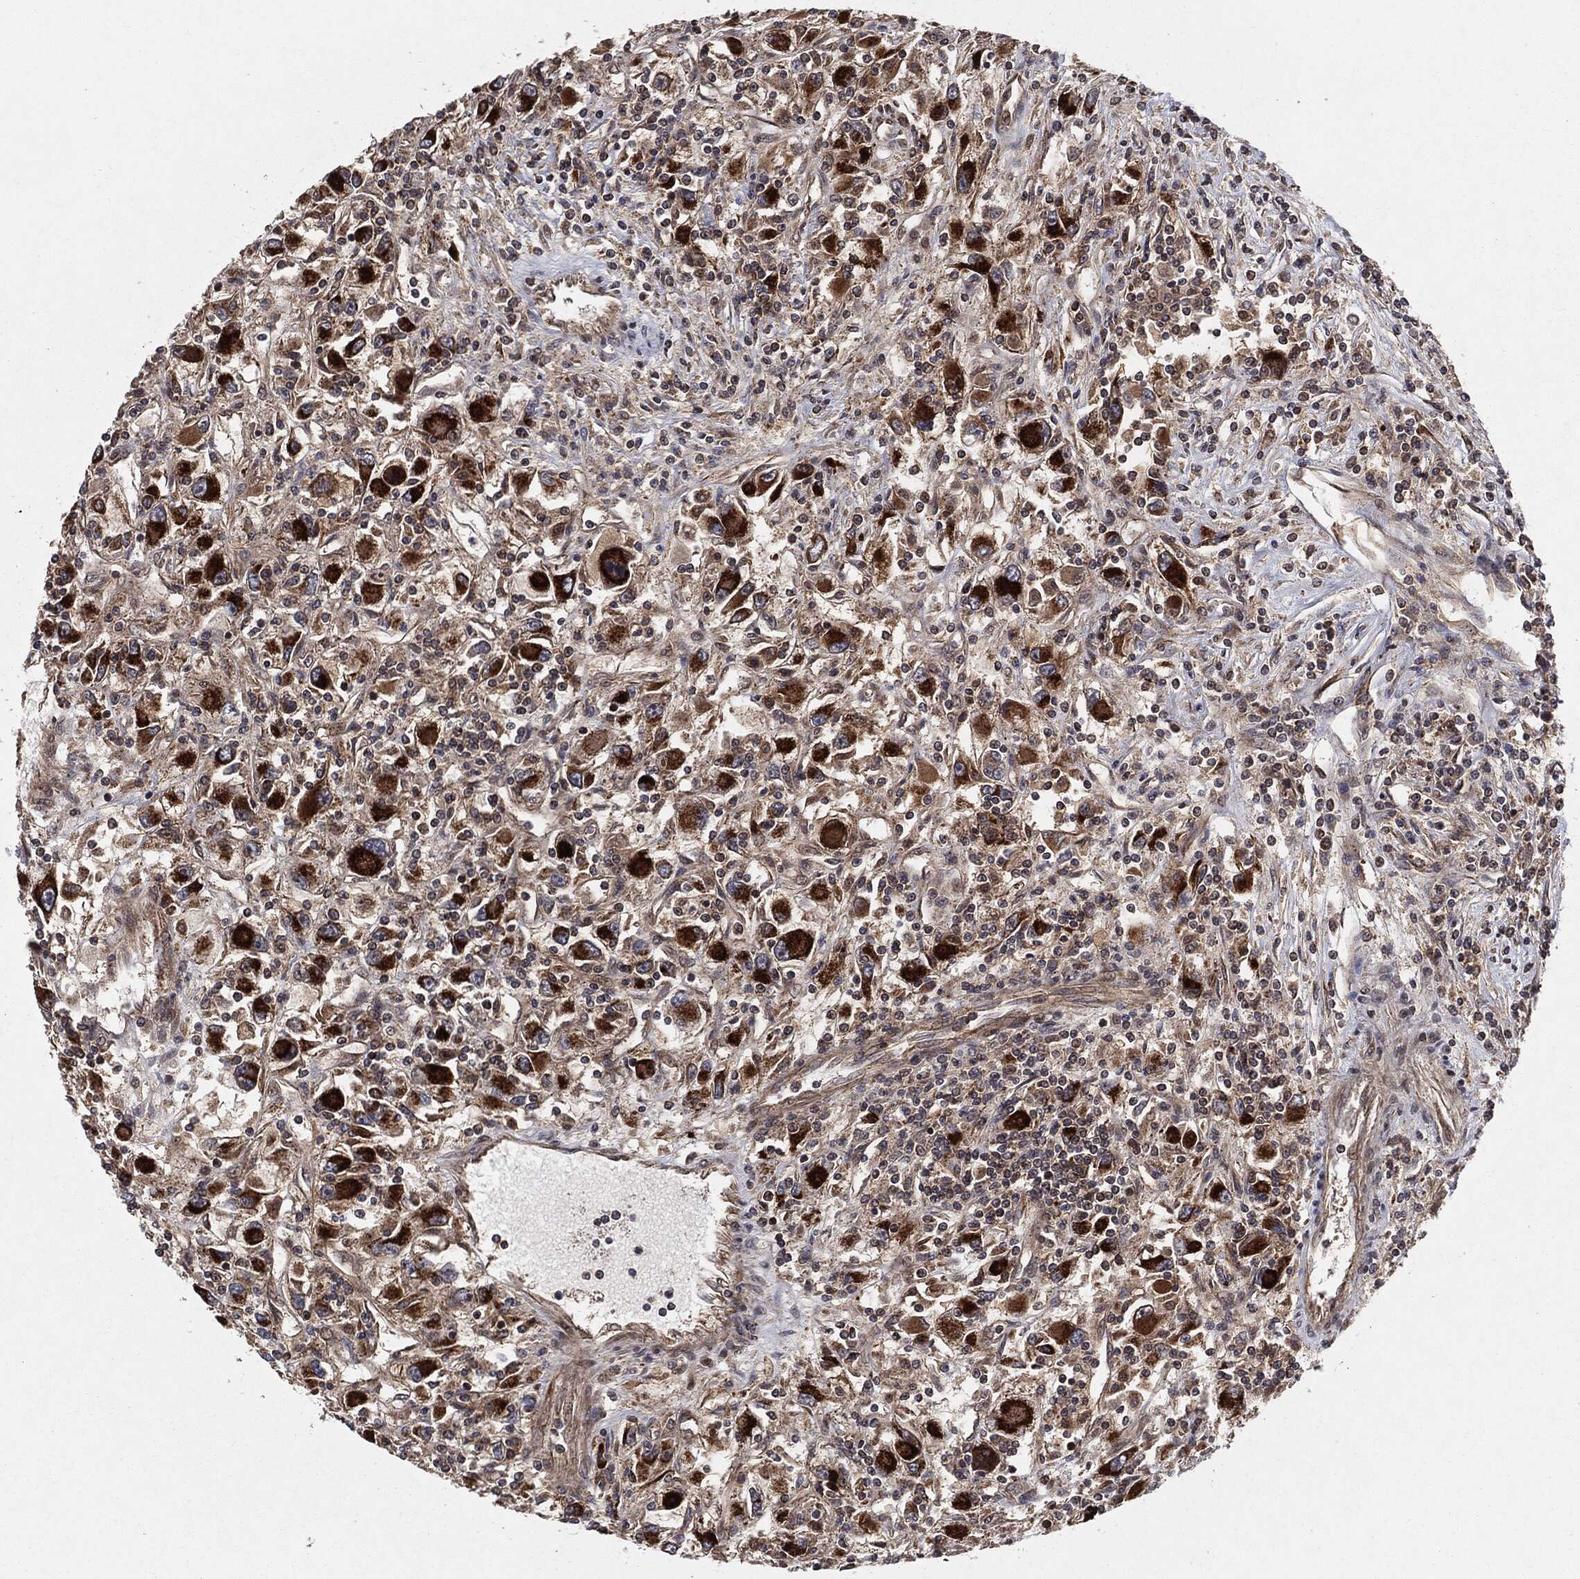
{"staining": {"intensity": "moderate", "quantity": ">75%", "location": "cytoplasmic/membranous"}, "tissue": "renal cancer", "cell_type": "Tumor cells", "image_type": "cancer", "snomed": [{"axis": "morphology", "description": "Adenocarcinoma, NOS"}, {"axis": "topography", "description": "Kidney"}], "caption": "This histopathology image exhibits IHC staining of human renal cancer, with medium moderate cytoplasmic/membranous expression in approximately >75% of tumor cells.", "gene": "BCAR1", "patient": {"sex": "female", "age": 67}}